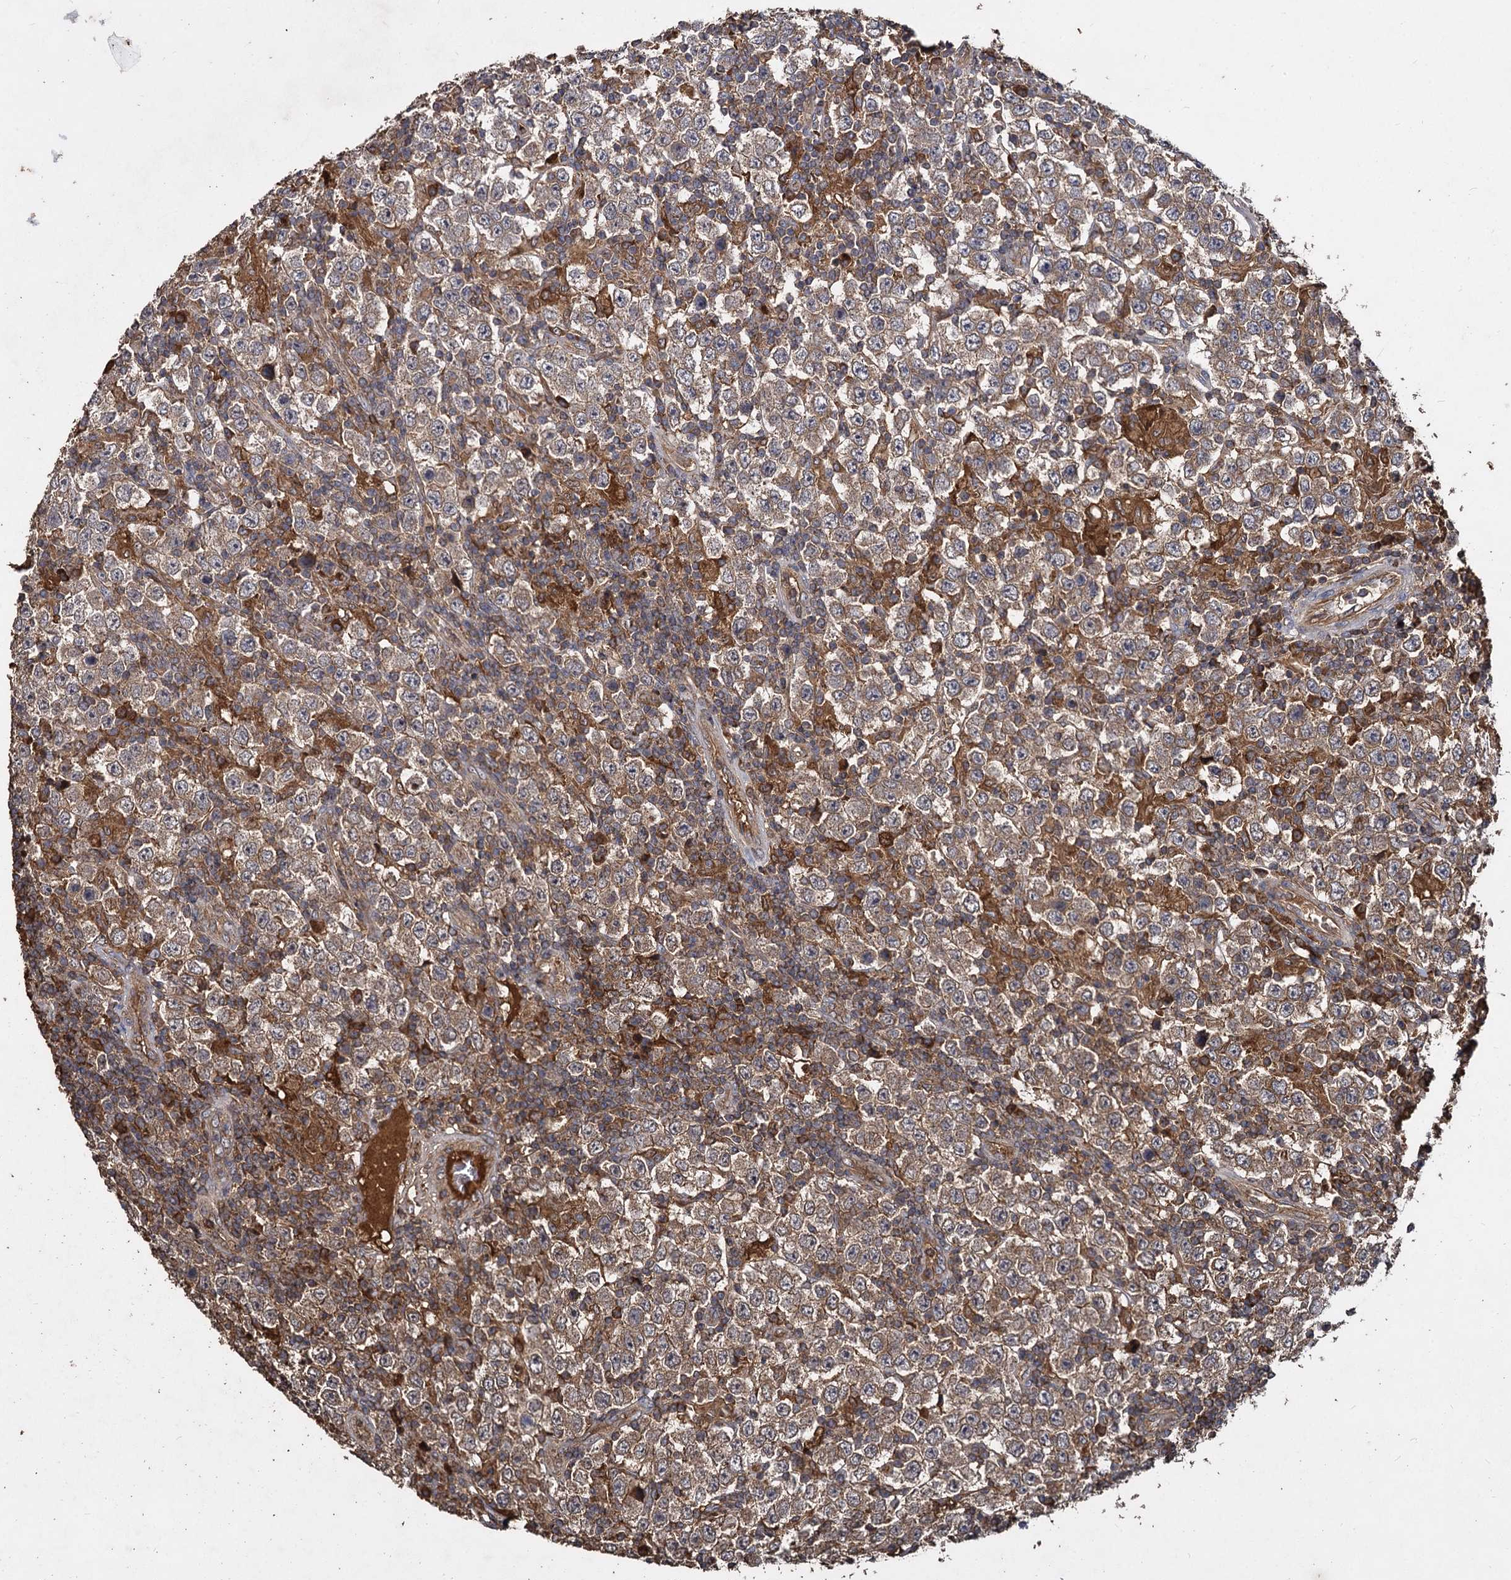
{"staining": {"intensity": "moderate", "quantity": ">75%", "location": "cytoplasmic/membranous"}, "tissue": "testis cancer", "cell_type": "Tumor cells", "image_type": "cancer", "snomed": [{"axis": "morphology", "description": "Normal tissue, NOS"}, {"axis": "morphology", "description": "Urothelial carcinoma, High grade"}, {"axis": "morphology", "description": "Seminoma, NOS"}, {"axis": "morphology", "description": "Carcinoma, Embryonal, NOS"}, {"axis": "topography", "description": "Urinary bladder"}, {"axis": "topography", "description": "Testis"}], "caption": "Immunohistochemical staining of human testis high-grade urothelial carcinoma displays medium levels of moderate cytoplasmic/membranous positivity in about >75% of tumor cells.", "gene": "GCLC", "patient": {"sex": "male", "age": 41}}